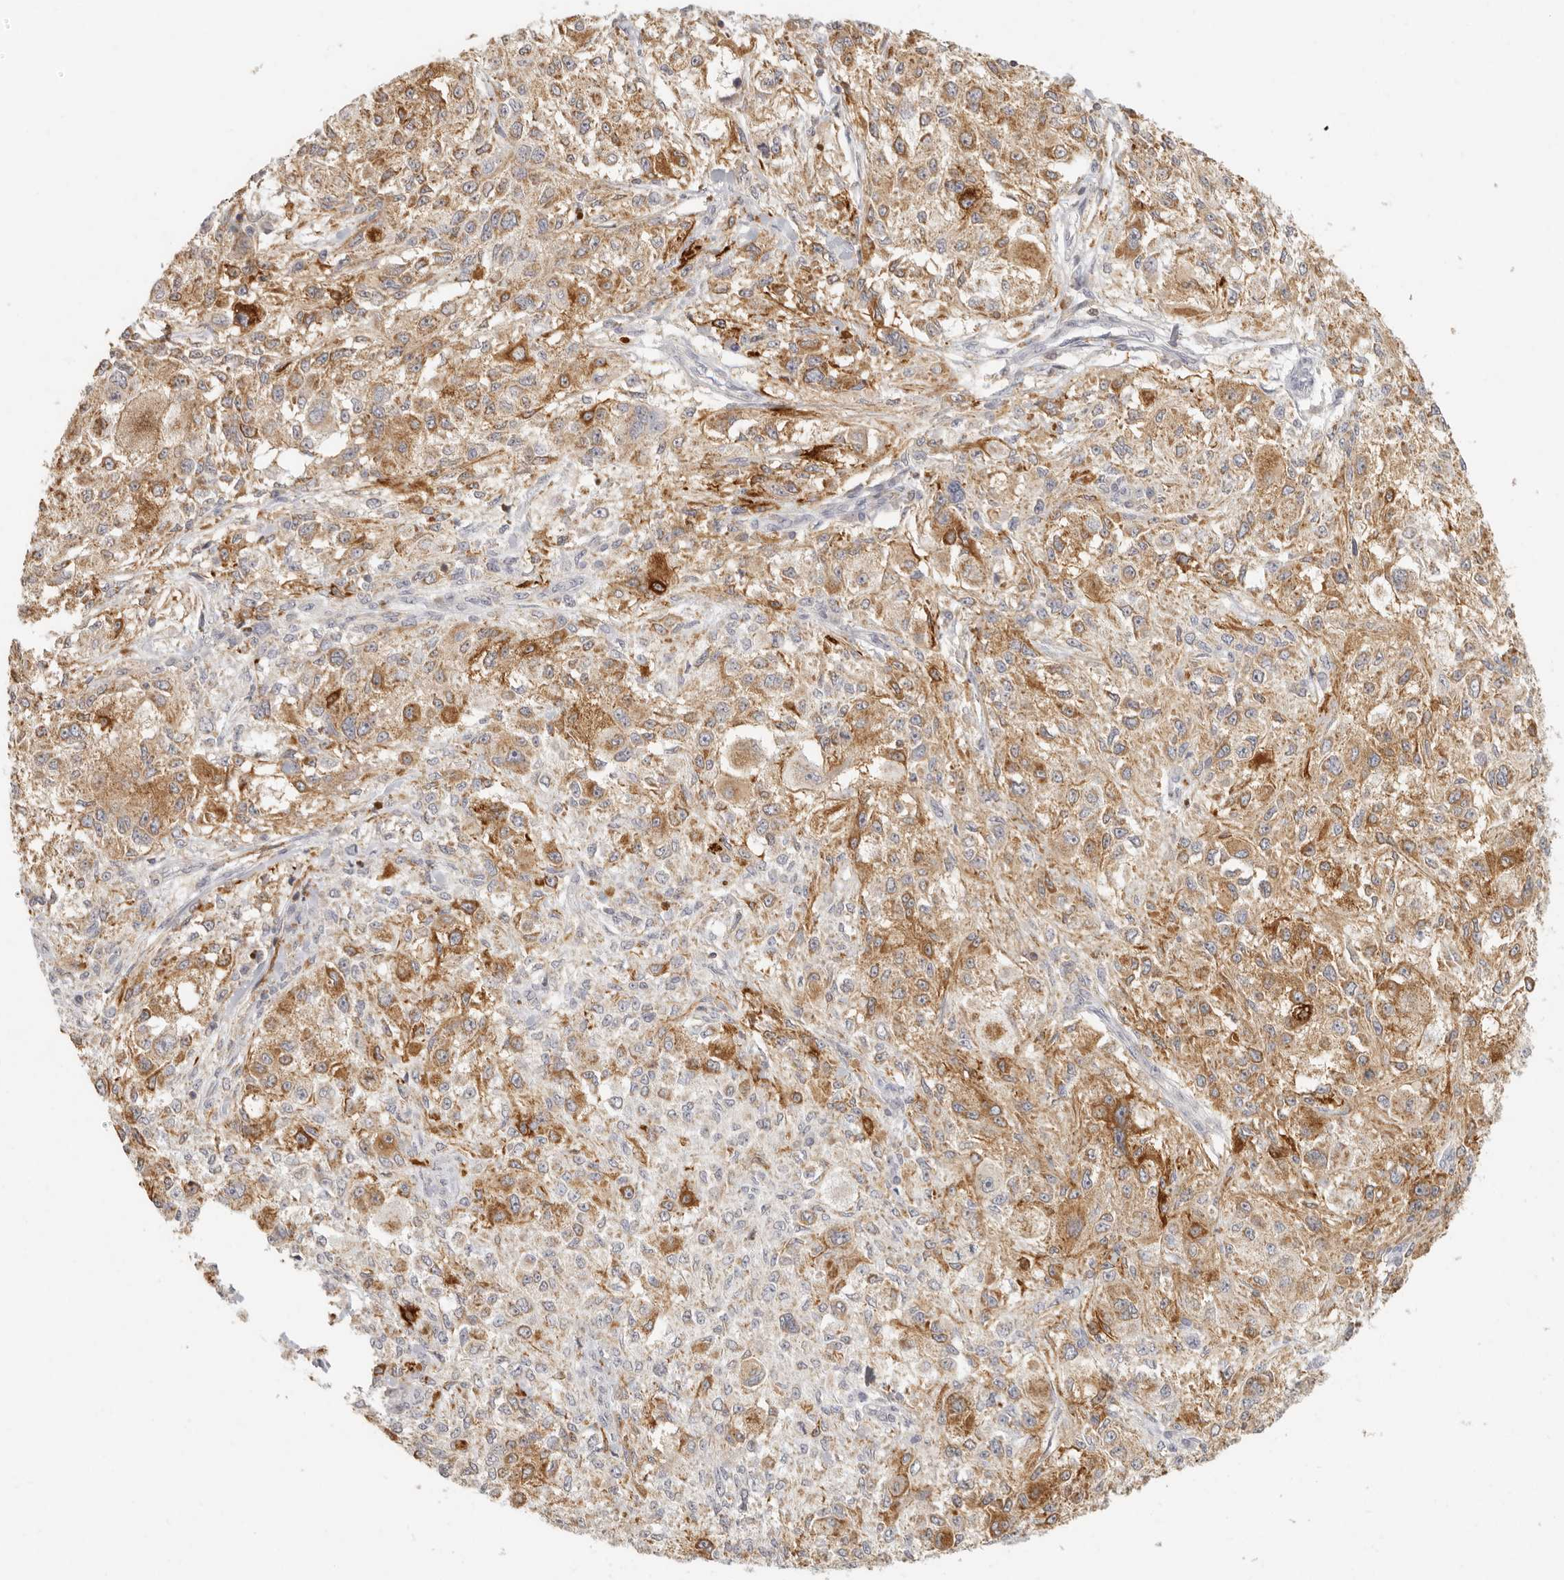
{"staining": {"intensity": "moderate", "quantity": ">75%", "location": "cytoplasmic/membranous"}, "tissue": "melanoma", "cell_type": "Tumor cells", "image_type": "cancer", "snomed": [{"axis": "morphology", "description": "Necrosis, NOS"}, {"axis": "morphology", "description": "Malignant melanoma, NOS"}, {"axis": "topography", "description": "Skin"}], "caption": "The micrograph shows immunohistochemical staining of melanoma. There is moderate cytoplasmic/membranous positivity is present in about >75% of tumor cells.", "gene": "NIBAN1", "patient": {"sex": "female", "age": 87}}